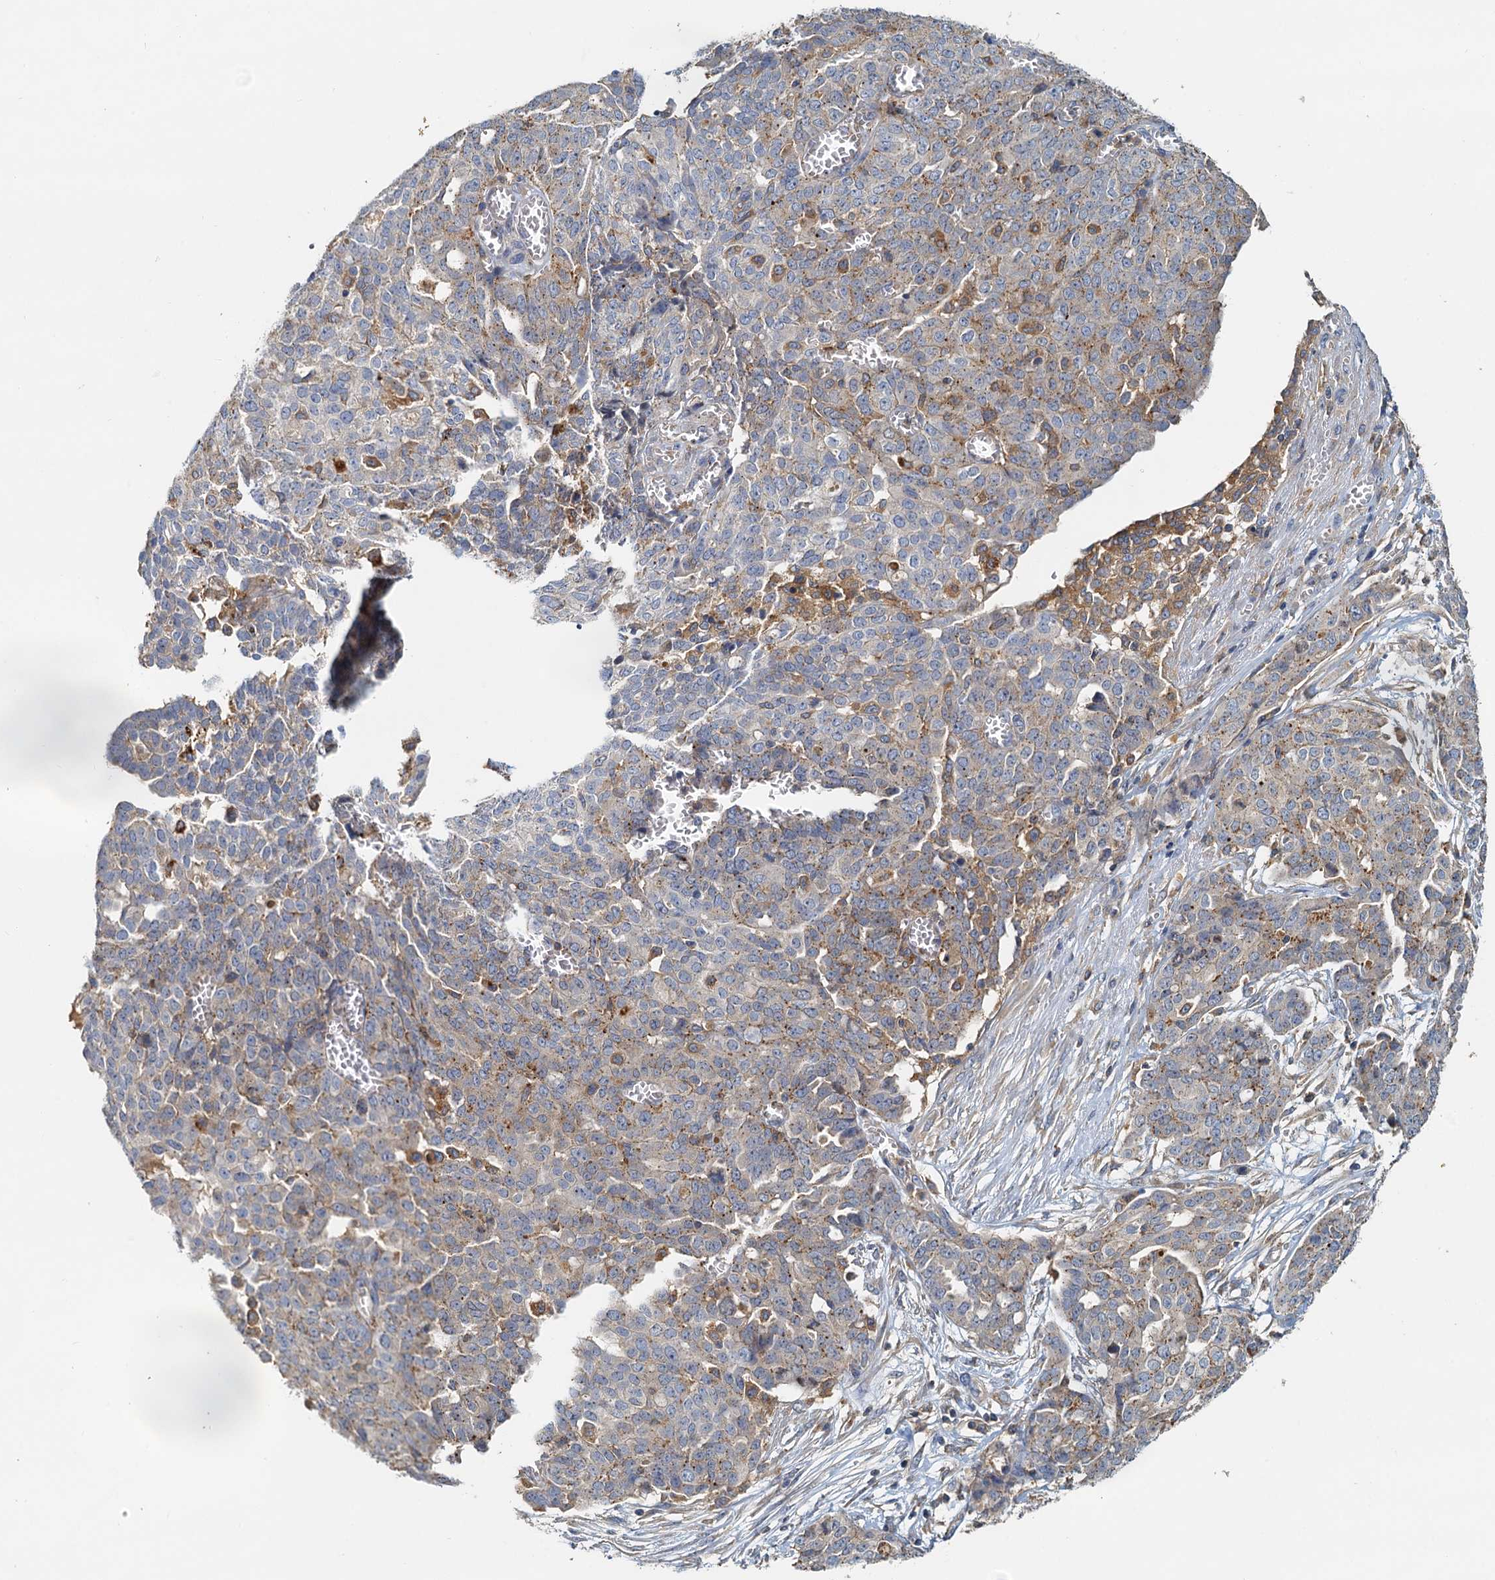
{"staining": {"intensity": "weak", "quantity": "<25%", "location": "cytoplasmic/membranous"}, "tissue": "ovarian cancer", "cell_type": "Tumor cells", "image_type": "cancer", "snomed": [{"axis": "morphology", "description": "Cystadenocarcinoma, serous, NOS"}, {"axis": "topography", "description": "Soft tissue"}, {"axis": "topography", "description": "Ovary"}], "caption": "Tumor cells show no significant protein positivity in ovarian cancer (serous cystadenocarcinoma). The staining was performed using DAB to visualize the protein expression in brown, while the nuclei were stained in blue with hematoxylin (Magnification: 20x).", "gene": "TOLLIP", "patient": {"sex": "female", "age": 57}}